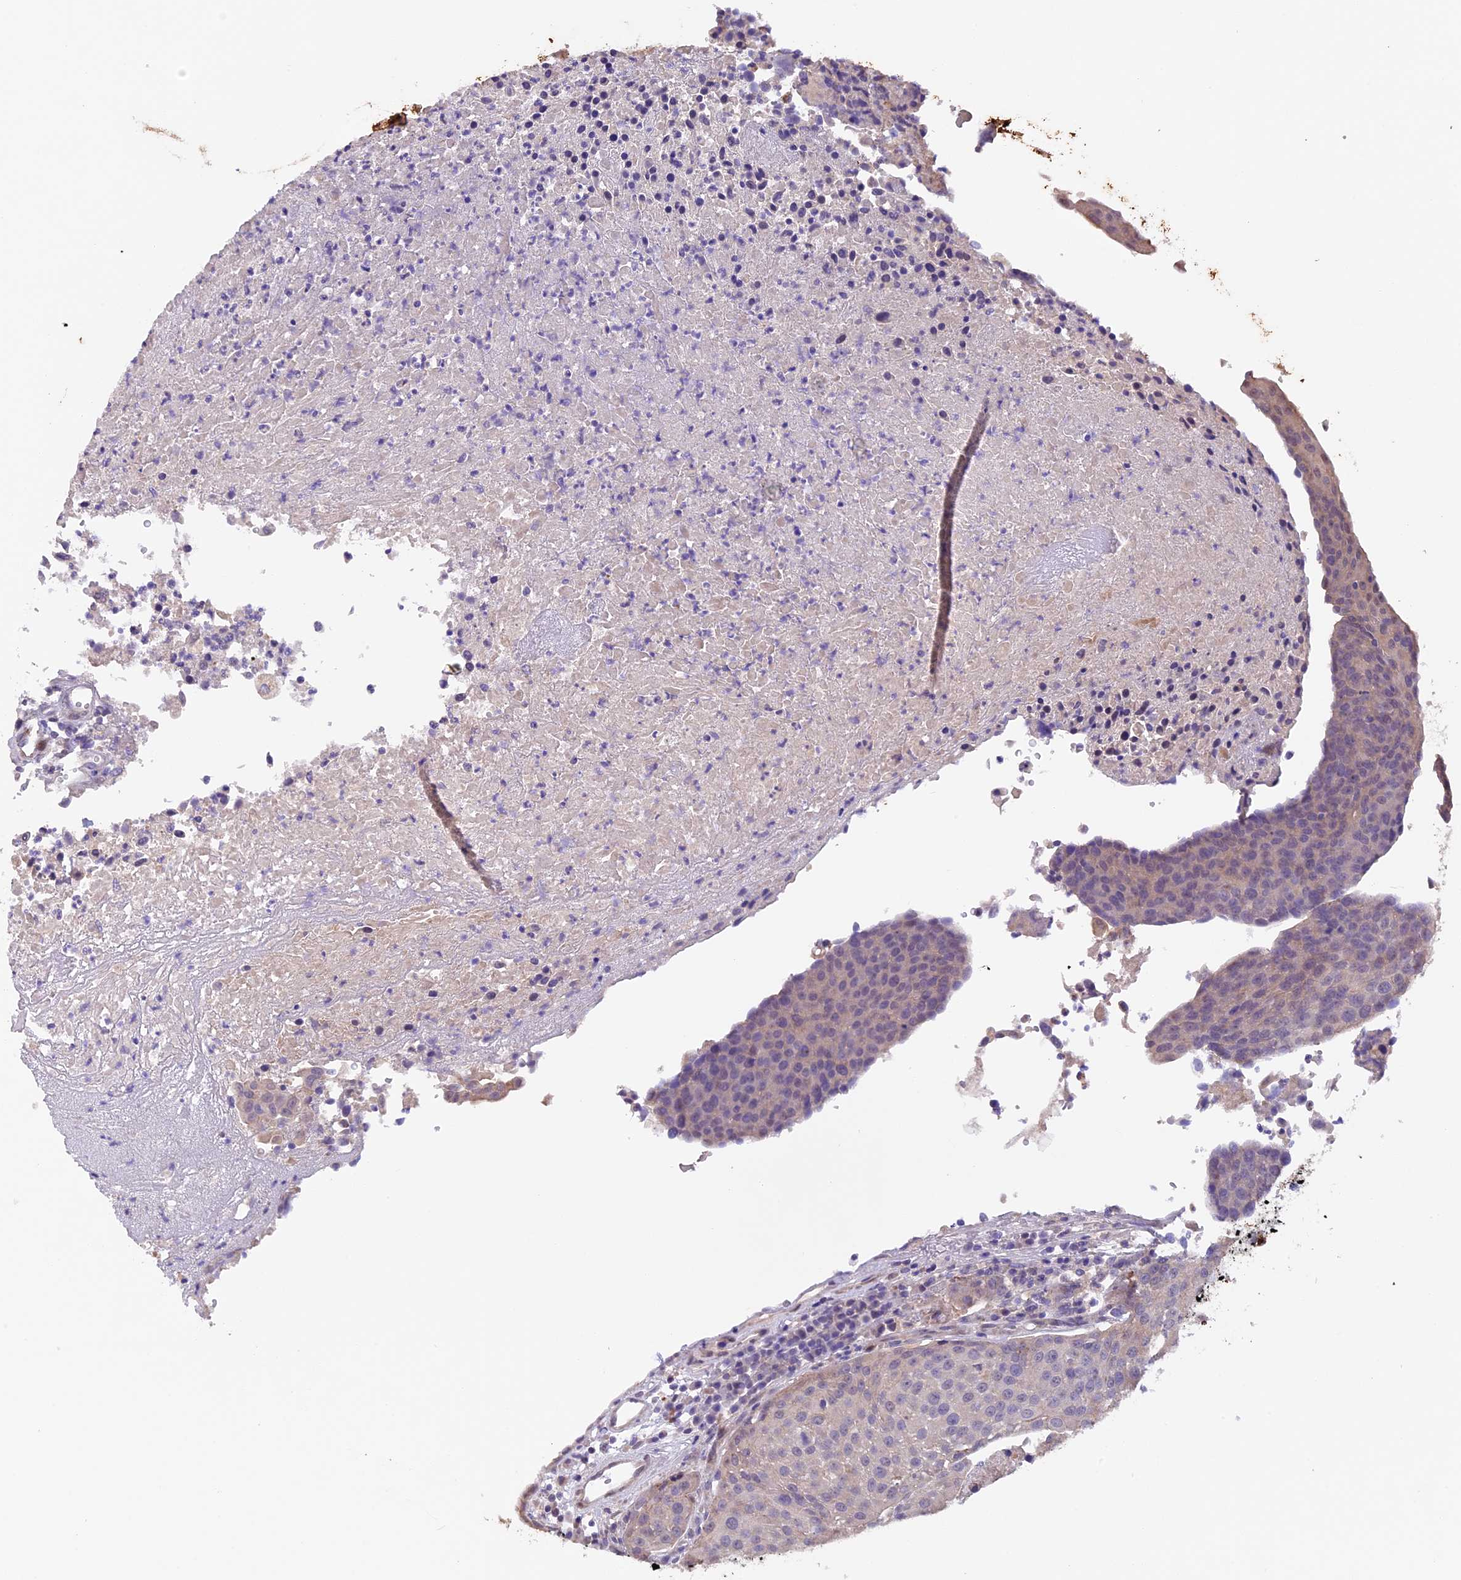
{"staining": {"intensity": "negative", "quantity": "none", "location": "none"}, "tissue": "urothelial cancer", "cell_type": "Tumor cells", "image_type": "cancer", "snomed": [{"axis": "morphology", "description": "Urothelial carcinoma, High grade"}, {"axis": "topography", "description": "Urinary bladder"}], "caption": "Immunohistochemical staining of high-grade urothelial carcinoma exhibits no significant expression in tumor cells.", "gene": "NCK2", "patient": {"sex": "female", "age": 85}}